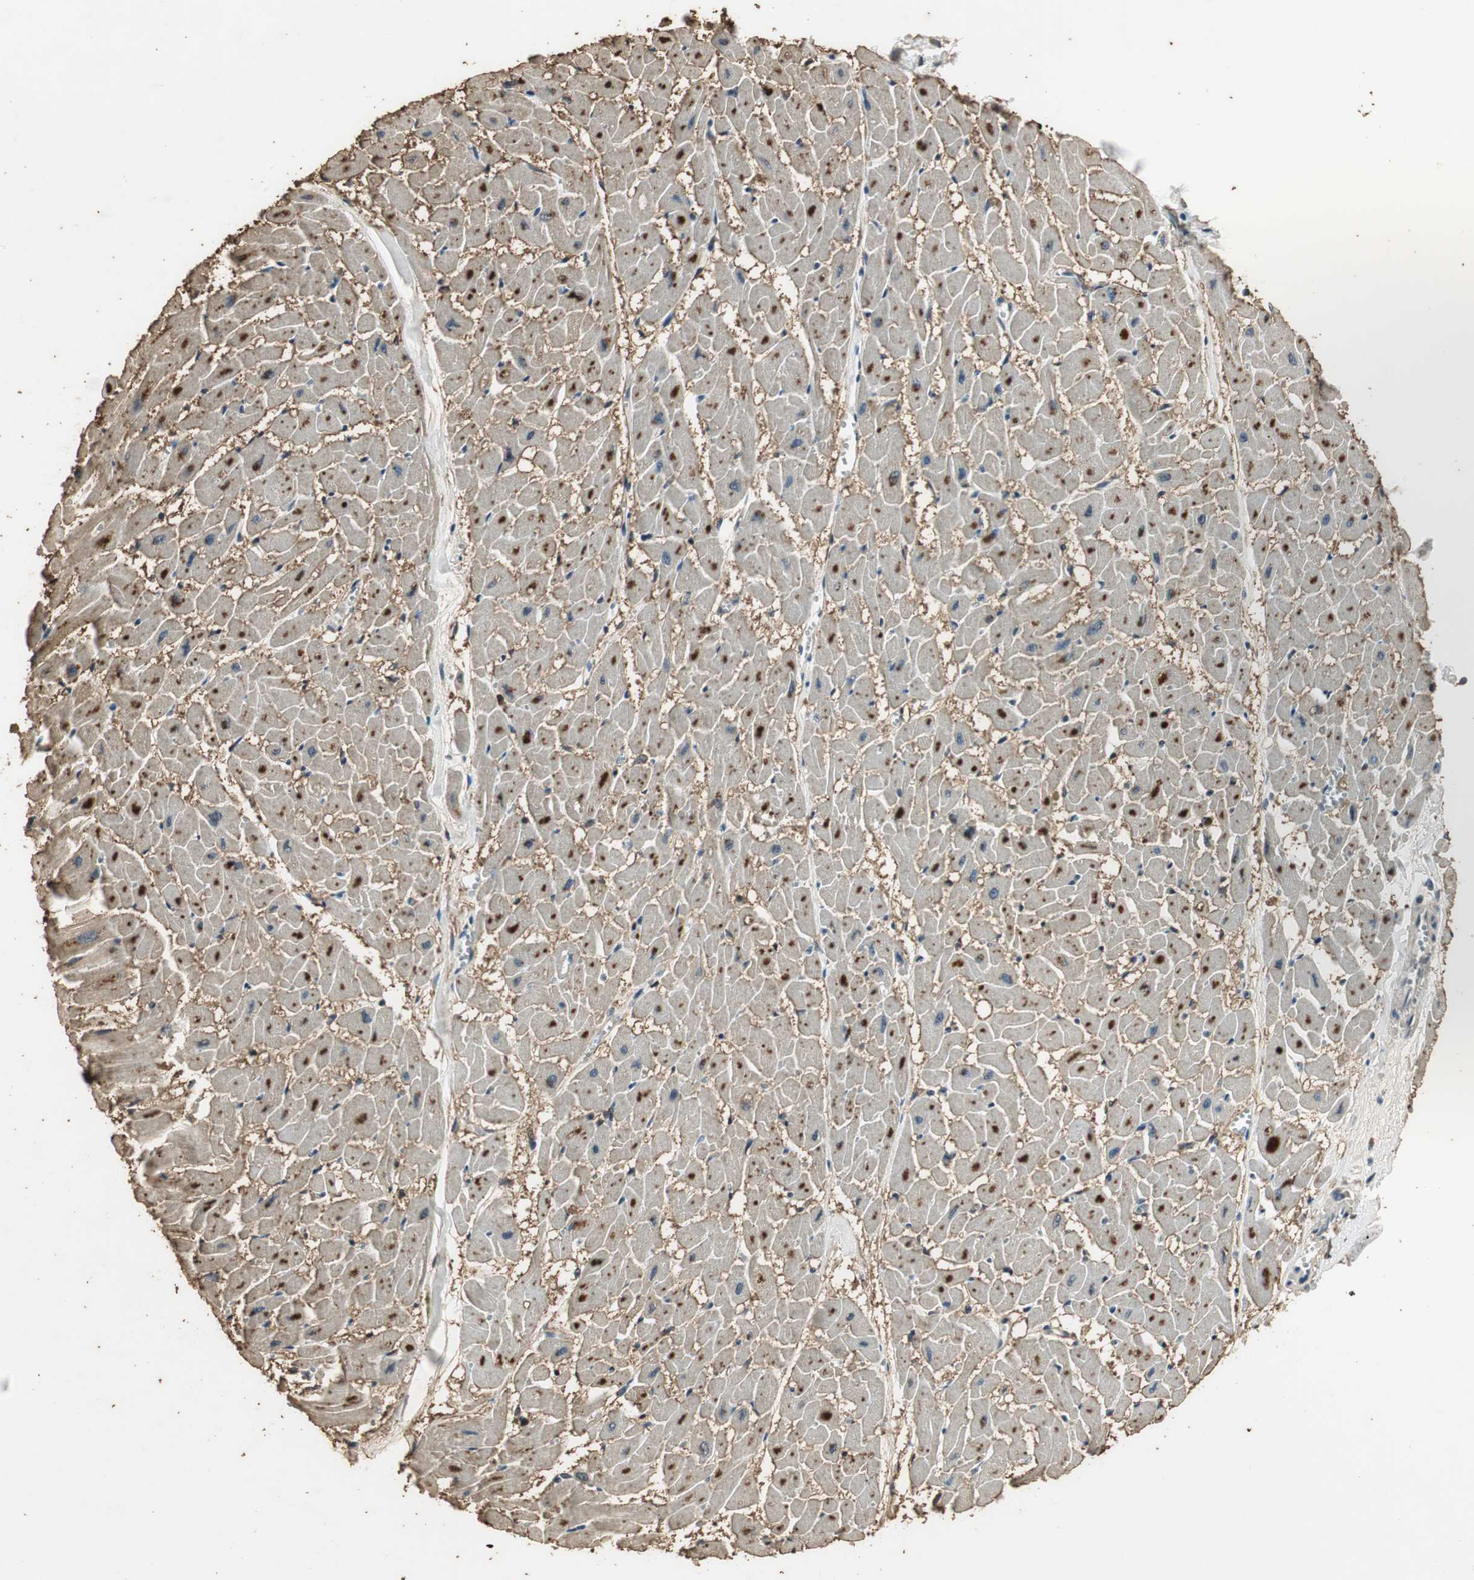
{"staining": {"intensity": "strong", "quantity": "25%-75%", "location": "cytoplasmic/membranous,nuclear"}, "tissue": "heart muscle", "cell_type": "Cardiomyocytes", "image_type": "normal", "snomed": [{"axis": "morphology", "description": "Normal tissue, NOS"}, {"axis": "topography", "description": "Heart"}], "caption": "IHC photomicrograph of normal heart muscle: heart muscle stained using immunohistochemistry (IHC) displays high levels of strong protein expression localized specifically in the cytoplasmic/membranous,nuclear of cardiomyocytes, appearing as a cytoplasmic/membranous,nuclear brown color.", "gene": "TMPRSS4", "patient": {"sex": "female", "age": 19}}